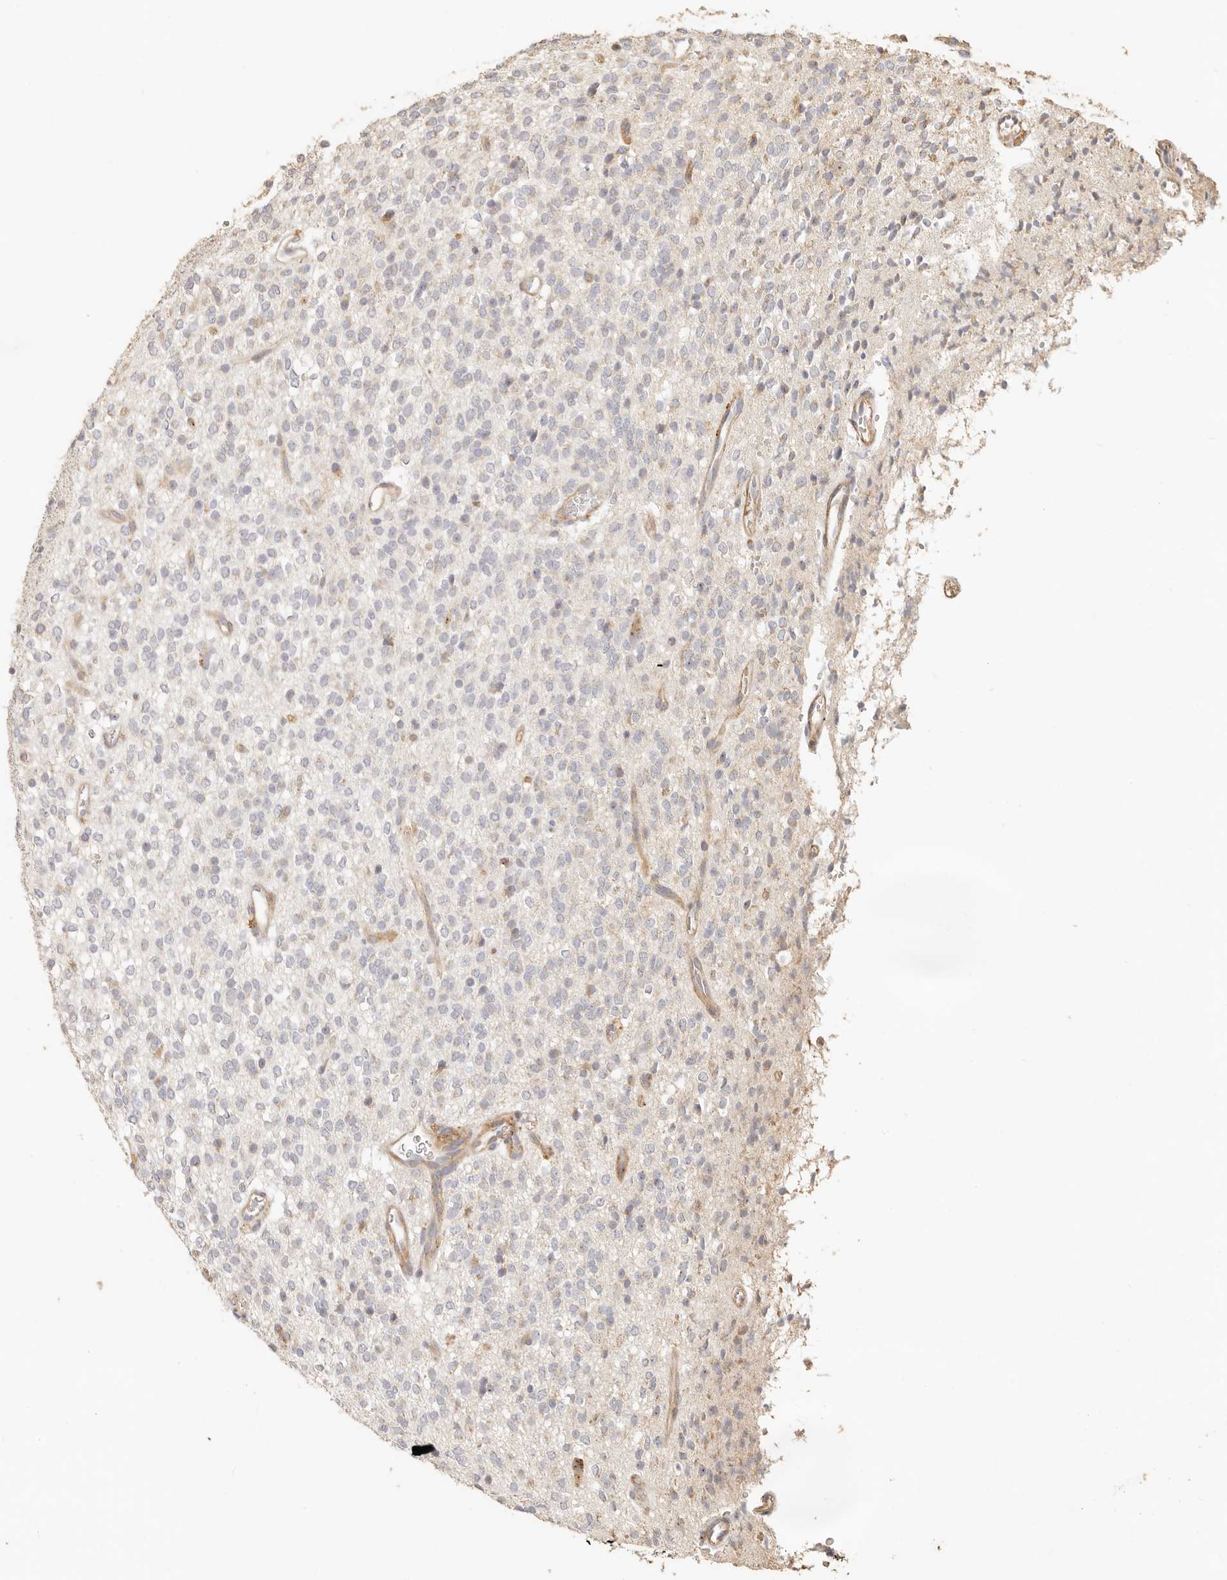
{"staining": {"intensity": "negative", "quantity": "none", "location": "none"}, "tissue": "glioma", "cell_type": "Tumor cells", "image_type": "cancer", "snomed": [{"axis": "morphology", "description": "Glioma, malignant, High grade"}, {"axis": "topography", "description": "Brain"}], "caption": "Micrograph shows no significant protein positivity in tumor cells of high-grade glioma (malignant).", "gene": "PTPN22", "patient": {"sex": "male", "age": 34}}